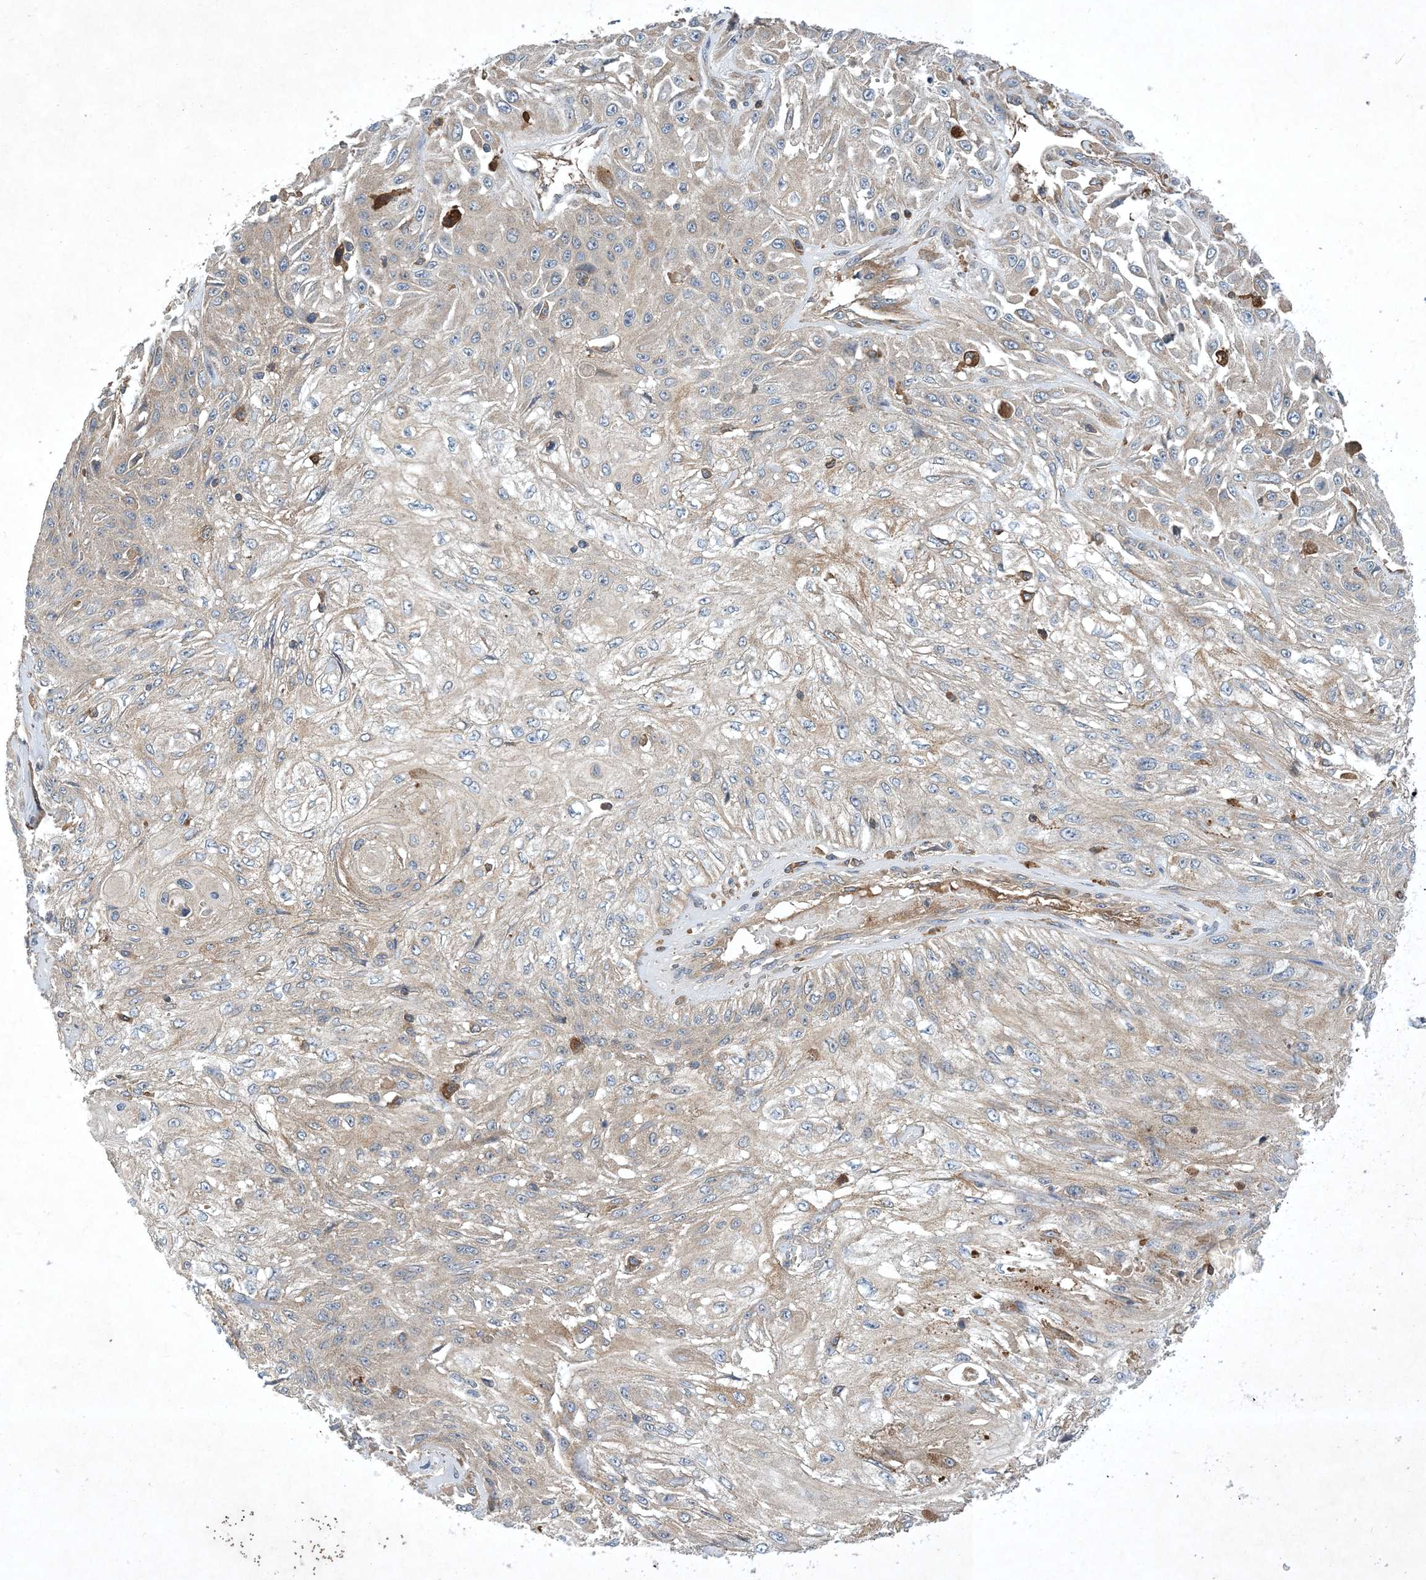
{"staining": {"intensity": "weak", "quantity": "<25%", "location": "cytoplasmic/membranous"}, "tissue": "skin cancer", "cell_type": "Tumor cells", "image_type": "cancer", "snomed": [{"axis": "morphology", "description": "Squamous cell carcinoma, NOS"}, {"axis": "morphology", "description": "Squamous cell carcinoma, metastatic, NOS"}, {"axis": "topography", "description": "Skin"}, {"axis": "topography", "description": "Lymph node"}], "caption": "This image is of skin metastatic squamous cell carcinoma stained with immunohistochemistry (IHC) to label a protein in brown with the nuclei are counter-stained blue. There is no positivity in tumor cells.", "gene": "STK19", "patient": {"sex": "male", "age": 75}}